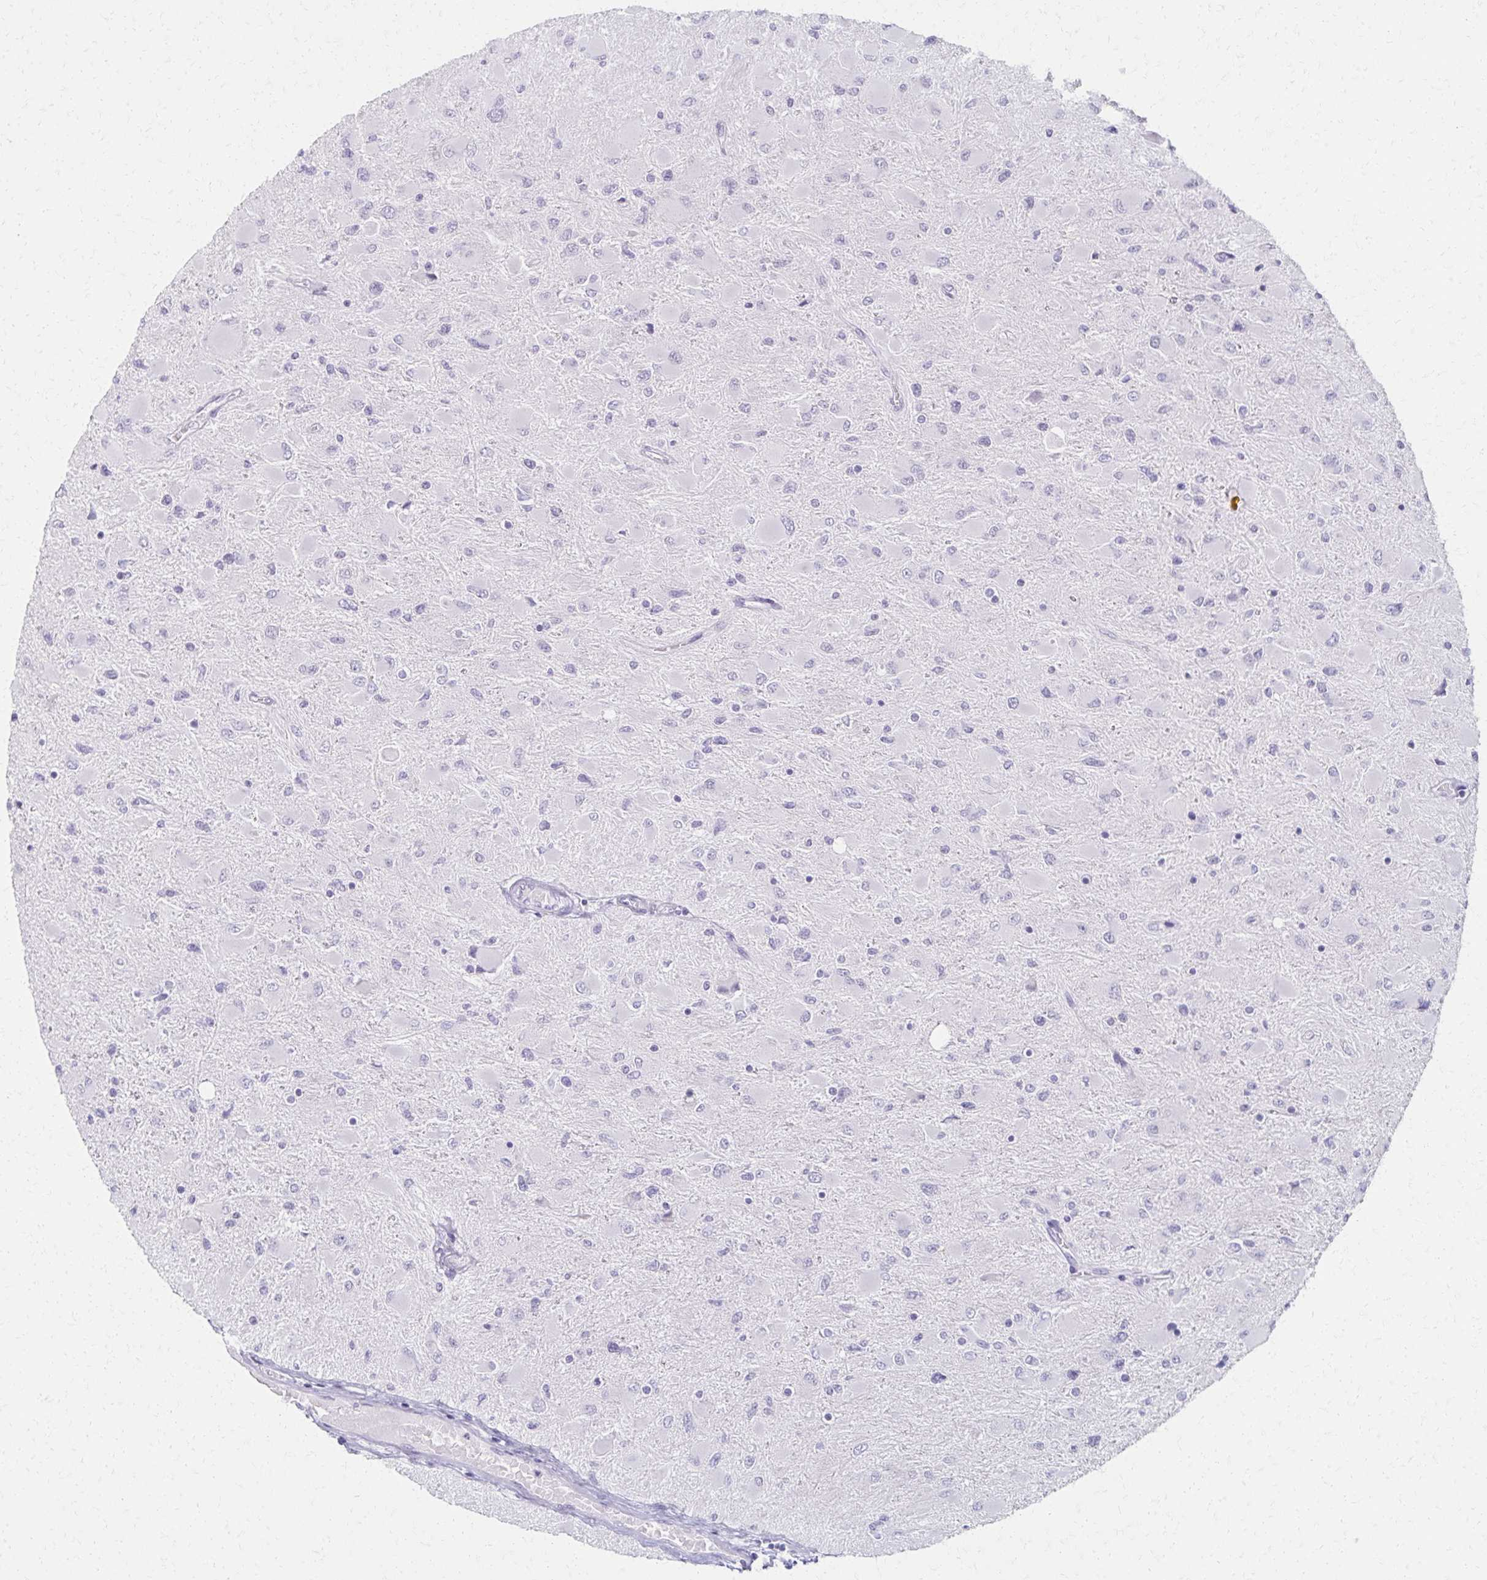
{"staining": {"intensity": "negative", "quantity": "none", "location": "none"}, "tissue": "glioma", "cell_type": "Tumor cells", "image_type": "cancer", "snomed": [{"axis": "morphology", "description": "Glioma, malignant, High grade"}, {"axis": "topography", "description": "Cerebral cortex"}], "caption": "Photomicrograph shows no protein expression in tumor cells of malignant glioma (high-grade) tissue.", "gene": "MORC4", "patient": {"sex": "female", "age": 36}}